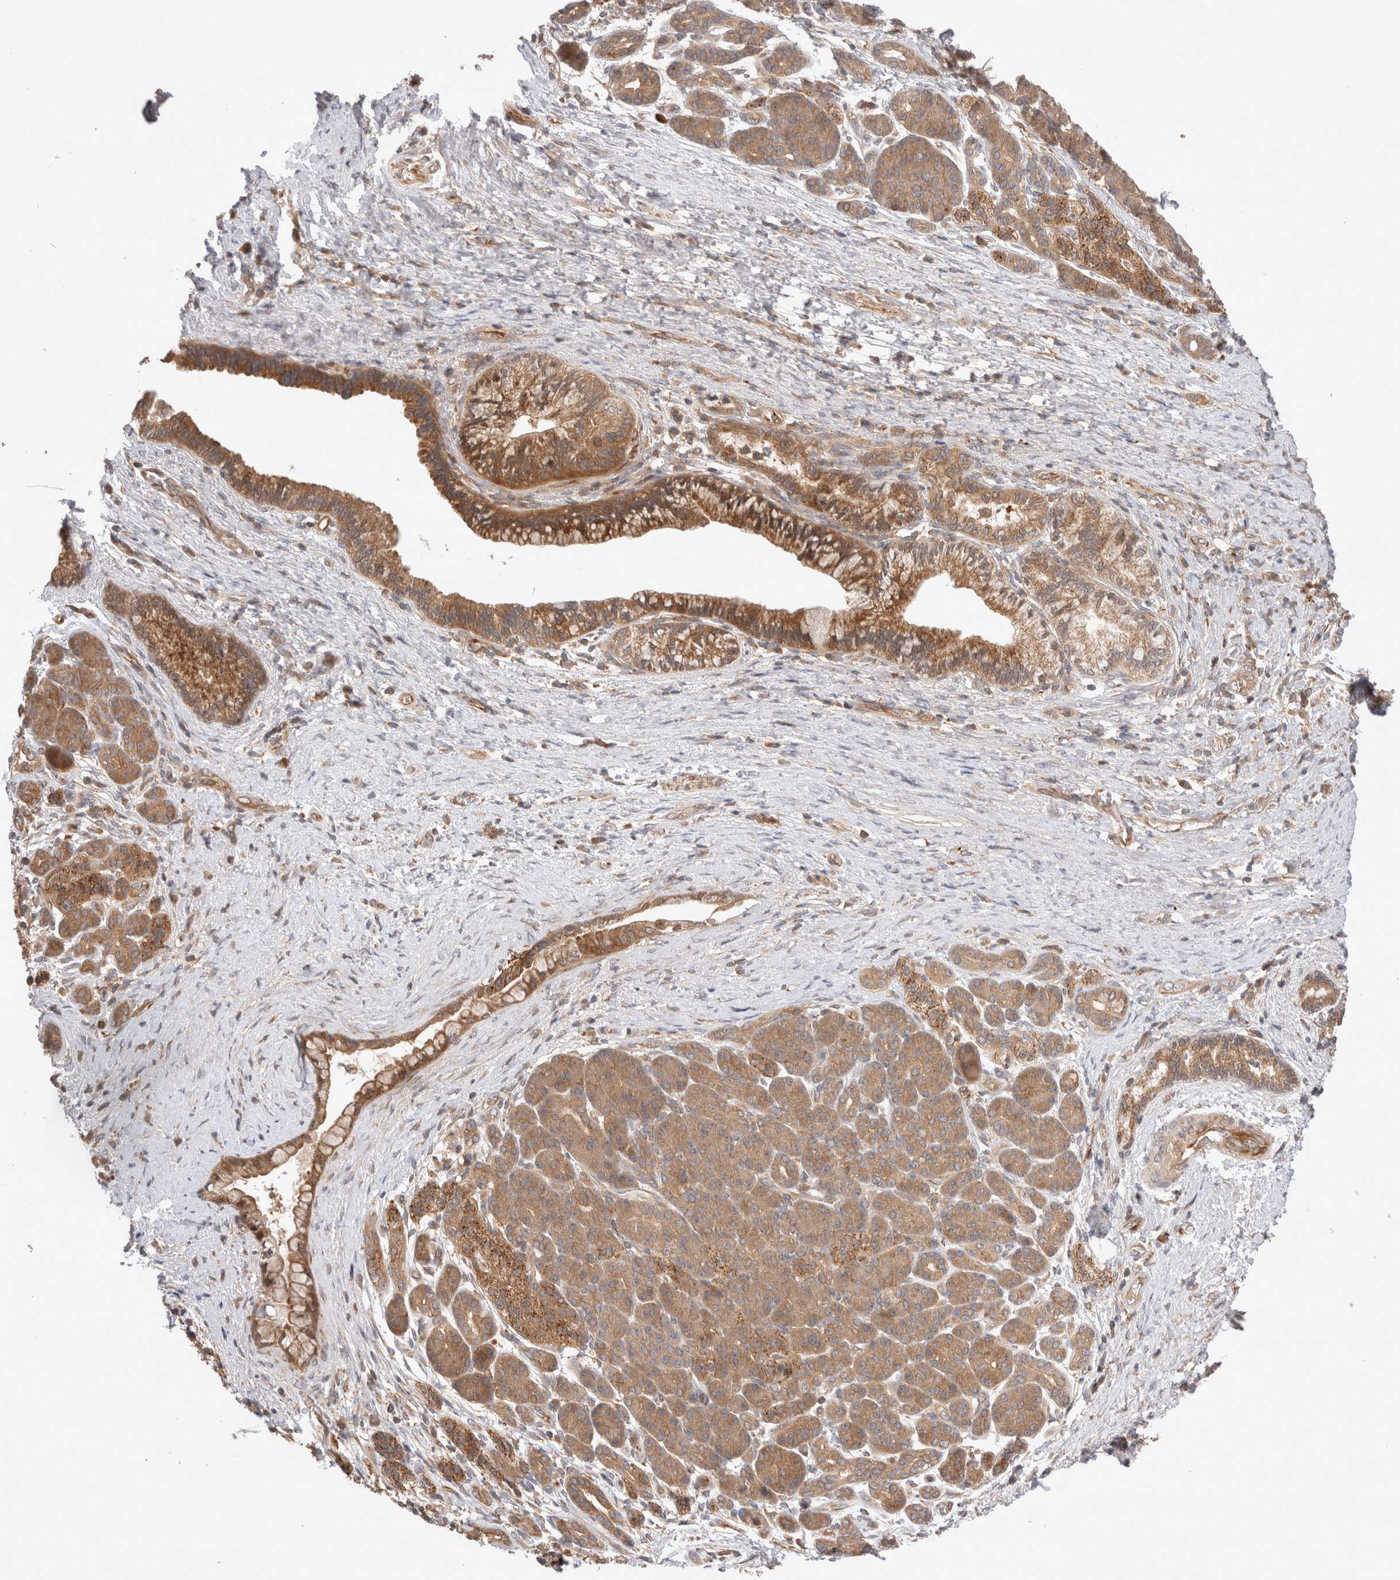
{"staining": {"intensity": "moderate", "quantity": ">75%", "location": "cytoplasmic/membranous"}, "tissue": "pancreatic cancer", "cell_type": "Tumor cells", "image_type": "cancer", "snomed": [{"axis": "morphology", "description": "Adenocarcinoma, NOS"}, {"axis": "topography", "description": "Pancreas"}], "caption": "About >75% of tumor cells in pancreatic adenocarcinoma exhibit moderate cytoplasmic/membranous protein staining as visualized by brown immunohistochemical staining.", "gene": "VPS28", "patient": {"sex": "male", "age": 59}}